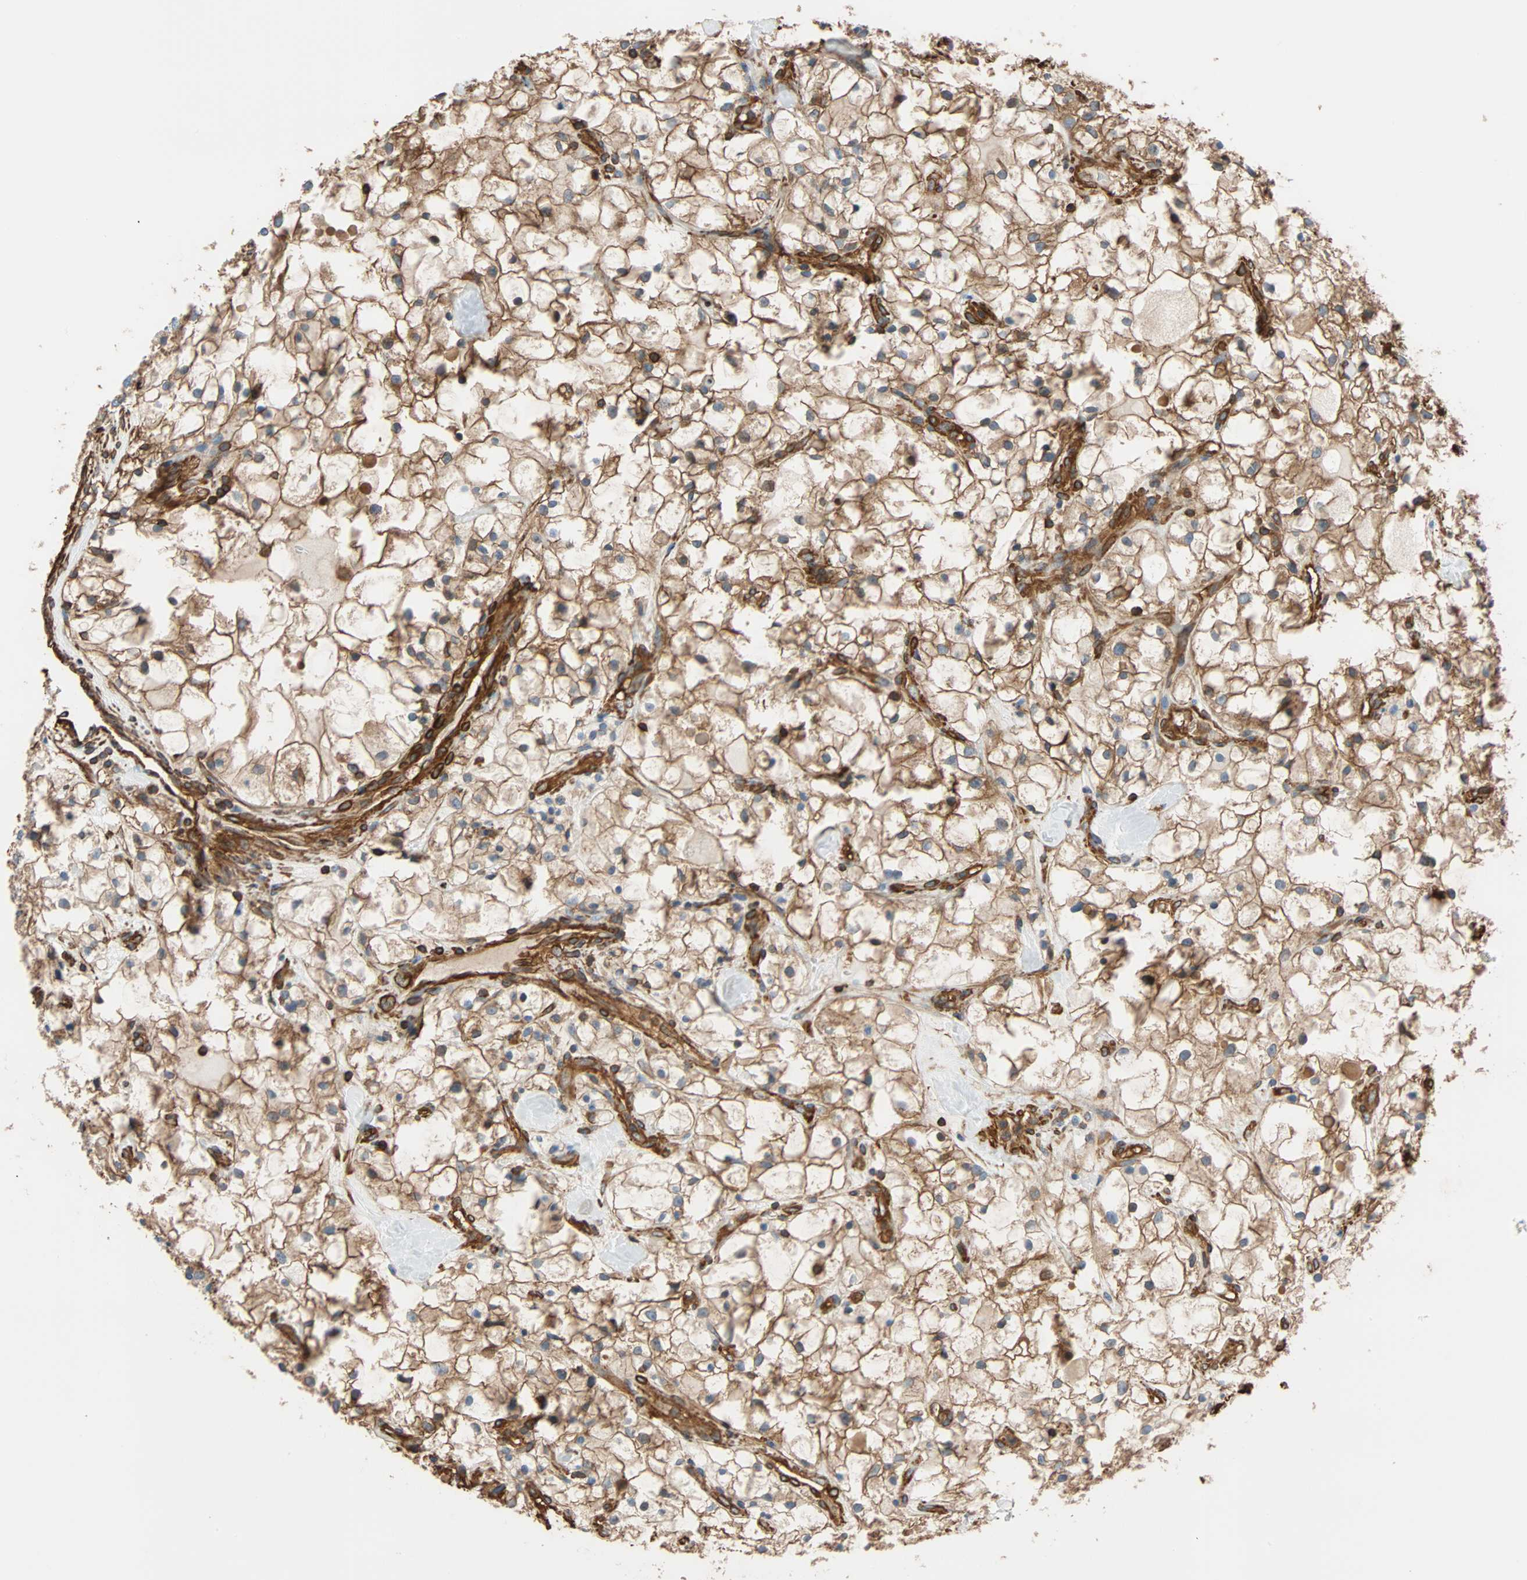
{"staining": {"intensity": "moderate", "quantity": ">75%", "location": "cytoplasmic/membranous"}, "tissue": "renal cancer", "cell_type": "Tumor cells", "image_type": "cancer", "snomed": [{"axis": "morphology", "description": "Adenocarcinoma, NOS"}, {"axis": "topography", "description": "Kidney"}], "caption": "This image reveals IHC staining of adenocarcinoma (renal), with medium moderate cytoplasmic/membranous expression in approximately >75% of tumor cells.", "gene": "GALNT10", "patient": {"sex": "female", "age": 60}}